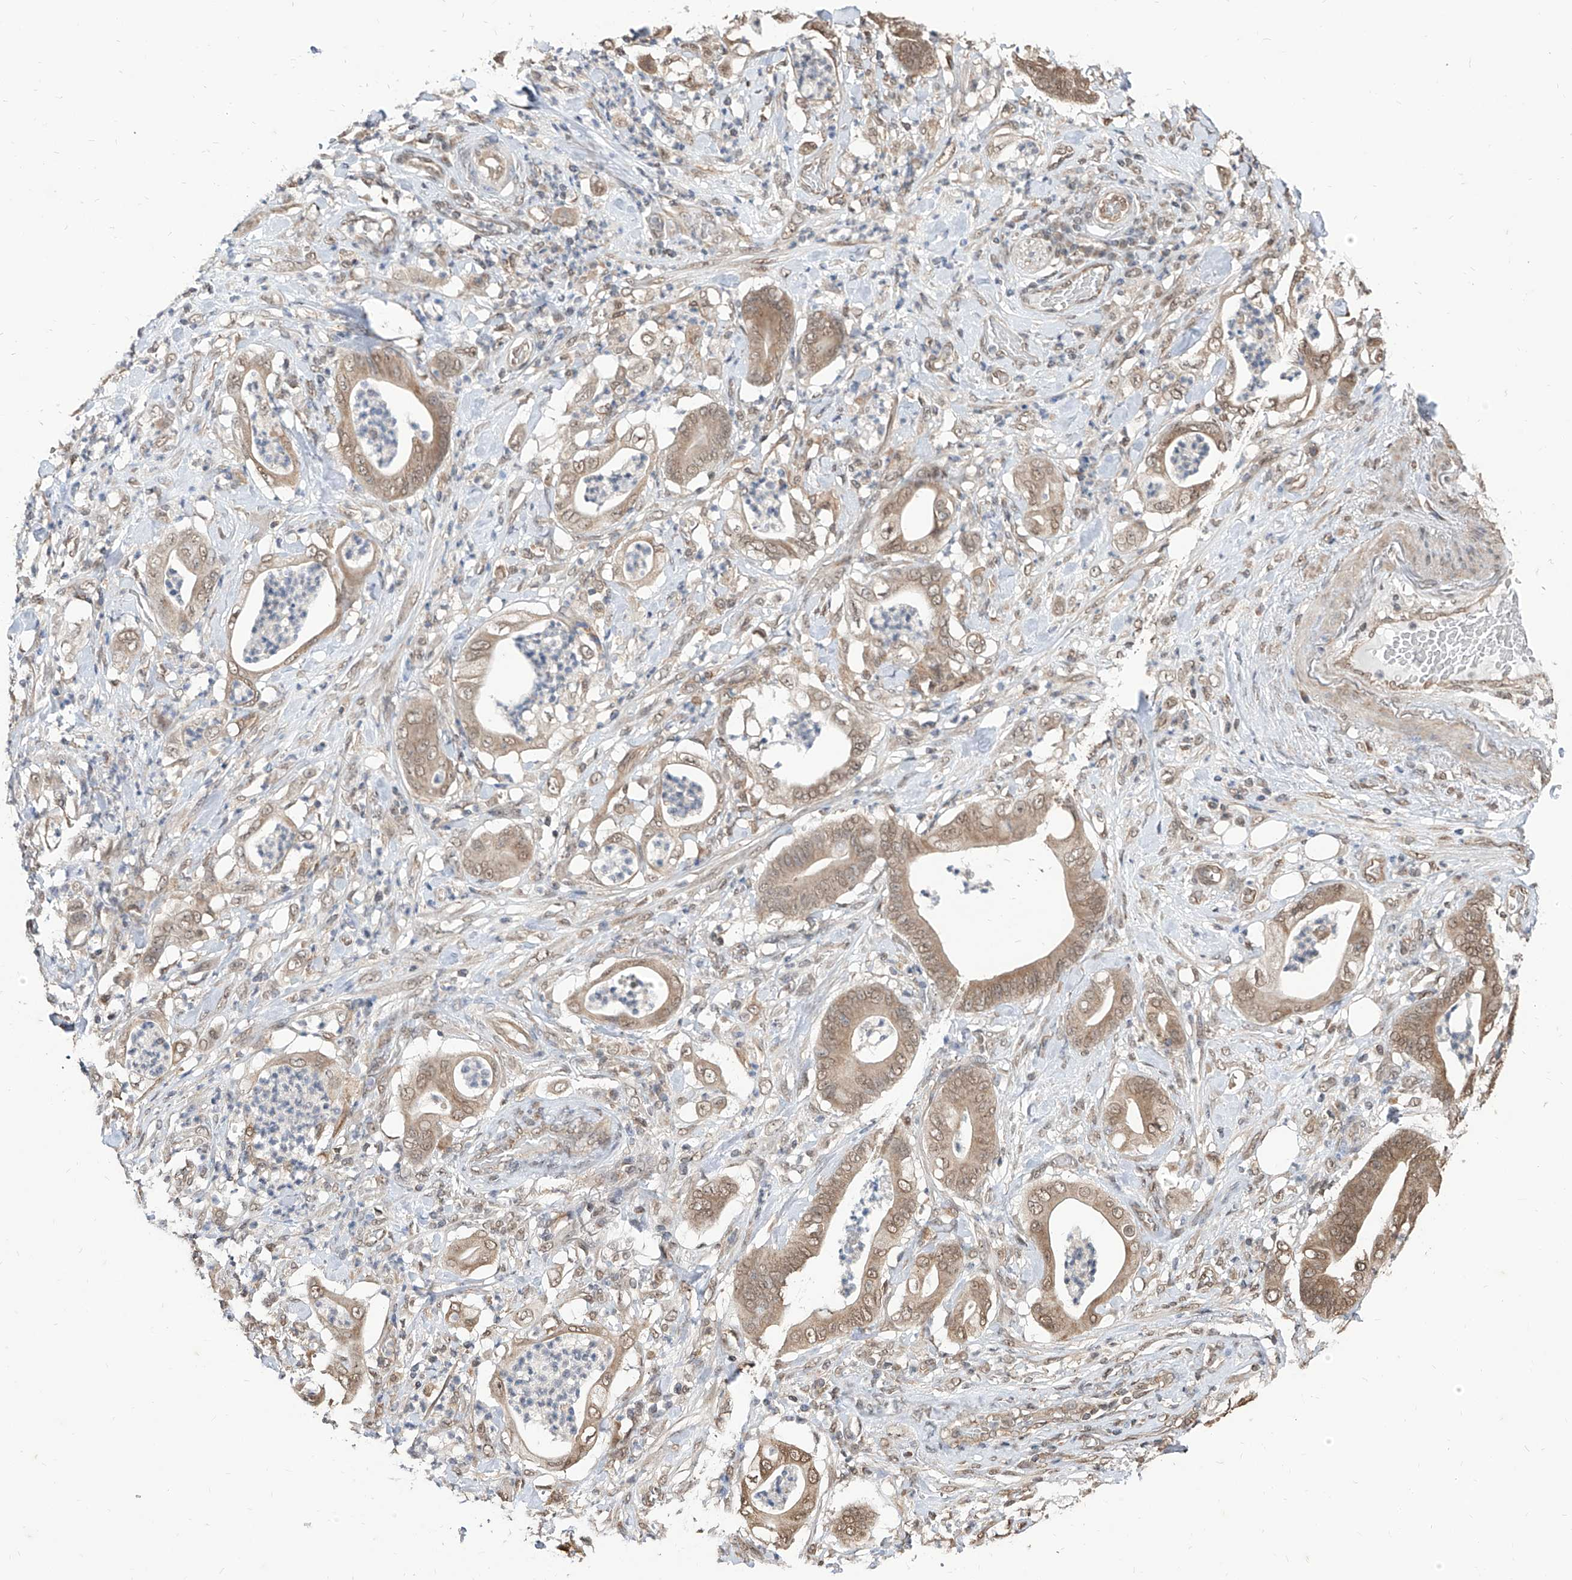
{"staining": {"intensity": "moderate", "quantity": ">75%", "location": "cytoplasmic/membranous,nuclear"}, "tissue": "stomach cancer", "cell_type": "Tumor cells", "image_type": "cancer", "snomed": [{"axis": "morphology", "description": "Adenocarcinoma, NOS"}, {"axis": "topography", "description": "Stomach"}], "caption": "Stomach cancer (adenocarcinoma) was stained to show a protein in brown. There is medium levels of moderate cytoplasmic/membranous and nuclear positivity in about >75% of tumor cells. (Stains: DAB (3,3'-diaminobenzidine) in brown, nuclei in blue, Microscopy: brightfield microscopy at high magnification).", "gene": "C8orf82", "patient": {"sex": "female", "age": 73}}